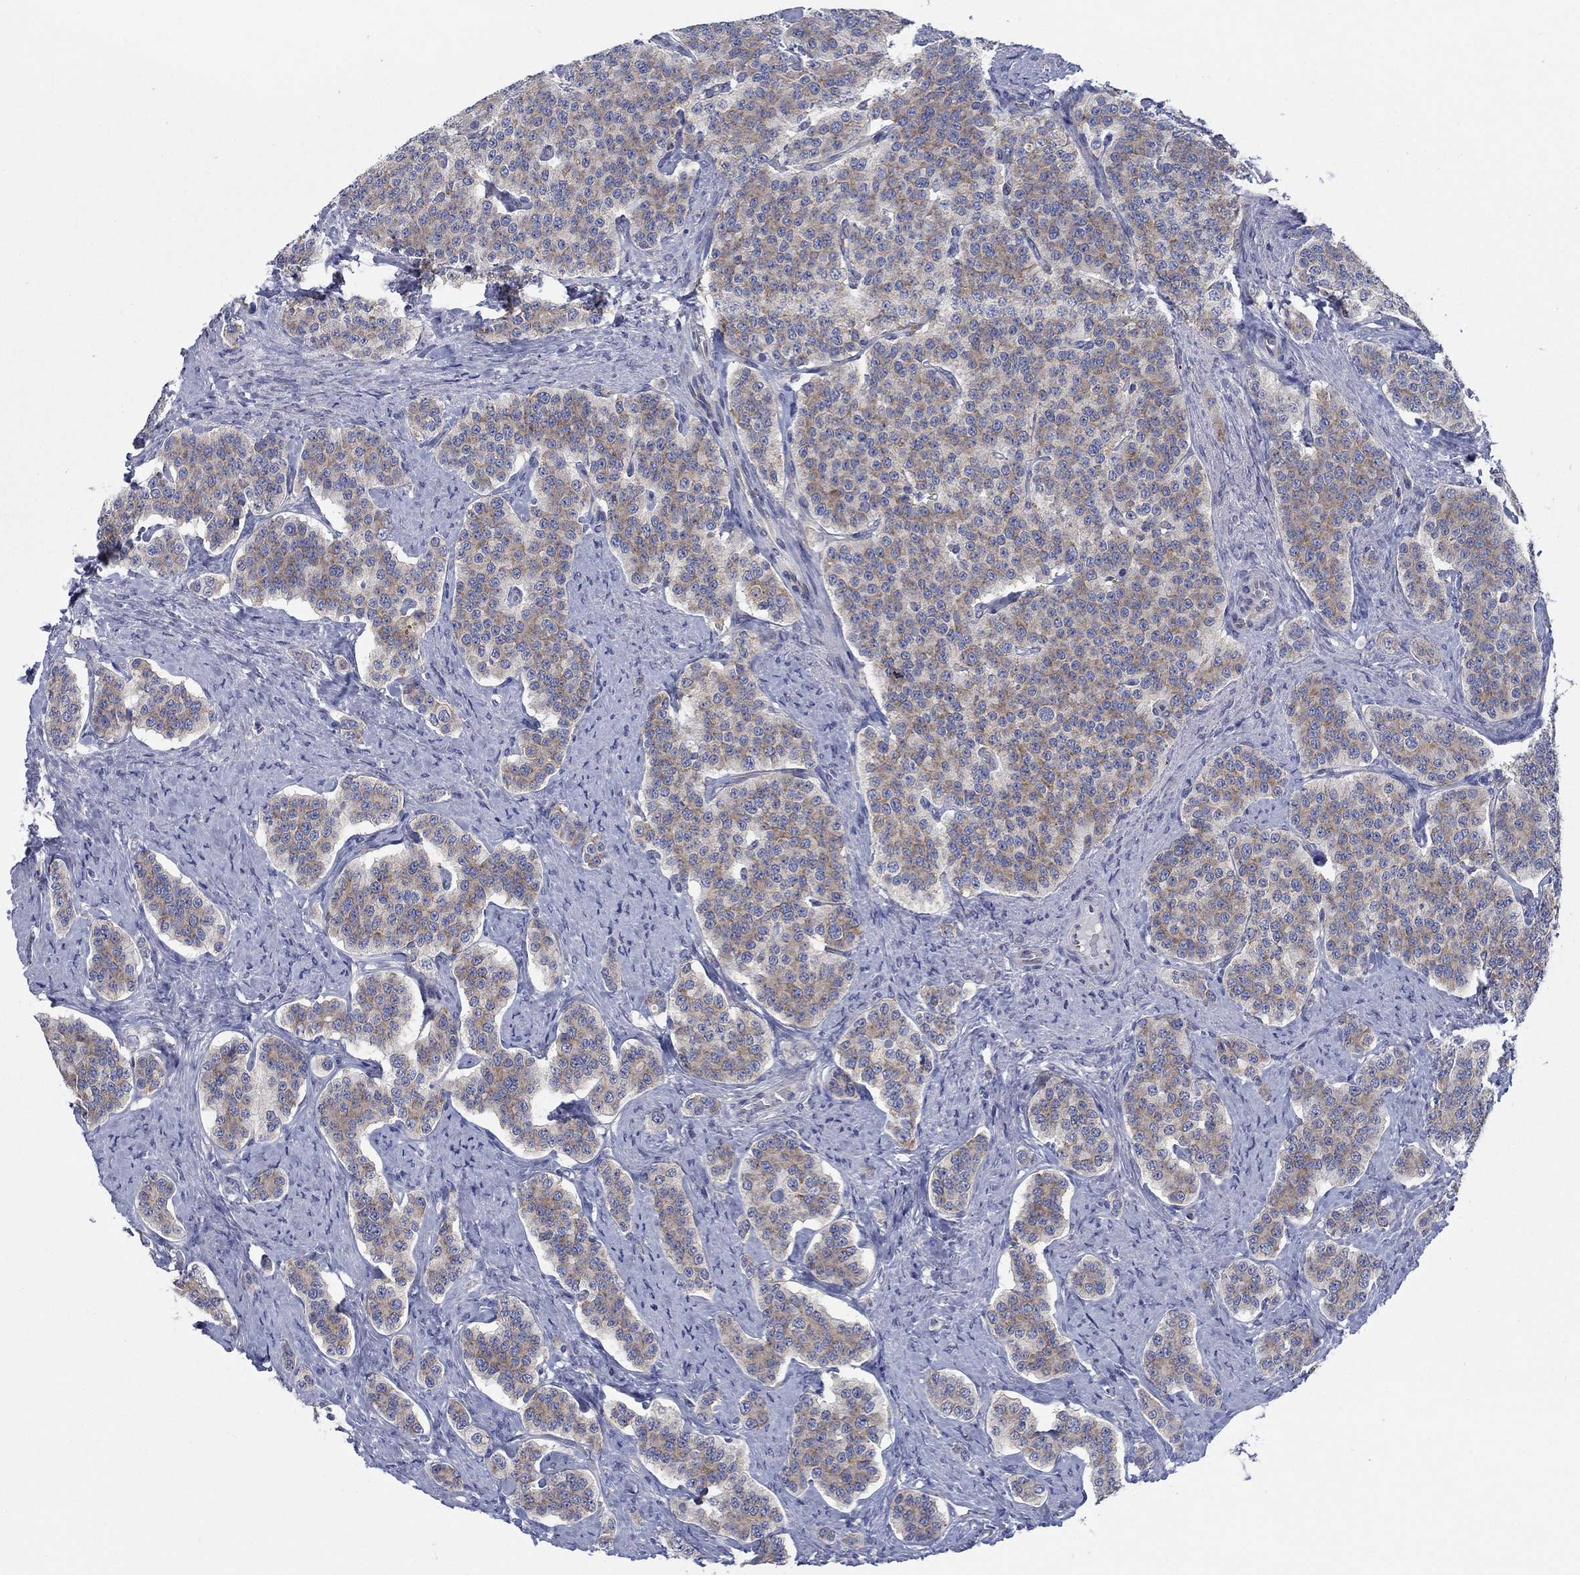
{"staining": {"intensity": "moderate", "quantity": "25%-75%", "location": "cytoplasmic/membranous"}, "tissue": "carcinoid", "cell_type": "Tumor cells", "image_type": "cancer", "snomed": [{"axis": "morphology", "description": "Carcinoid, malignant, NOS"}, {"axis": "topography", "description": "Small intestine"}], "caption": "DAB immunohistochemical staining of human carcinoid exhibits moderate cytoplasmic/membranous protein positivity in approximately 25%-75% of tumor cells.", "gene": "TMEM59", "patient": {"sex": "female", "age": 58}}